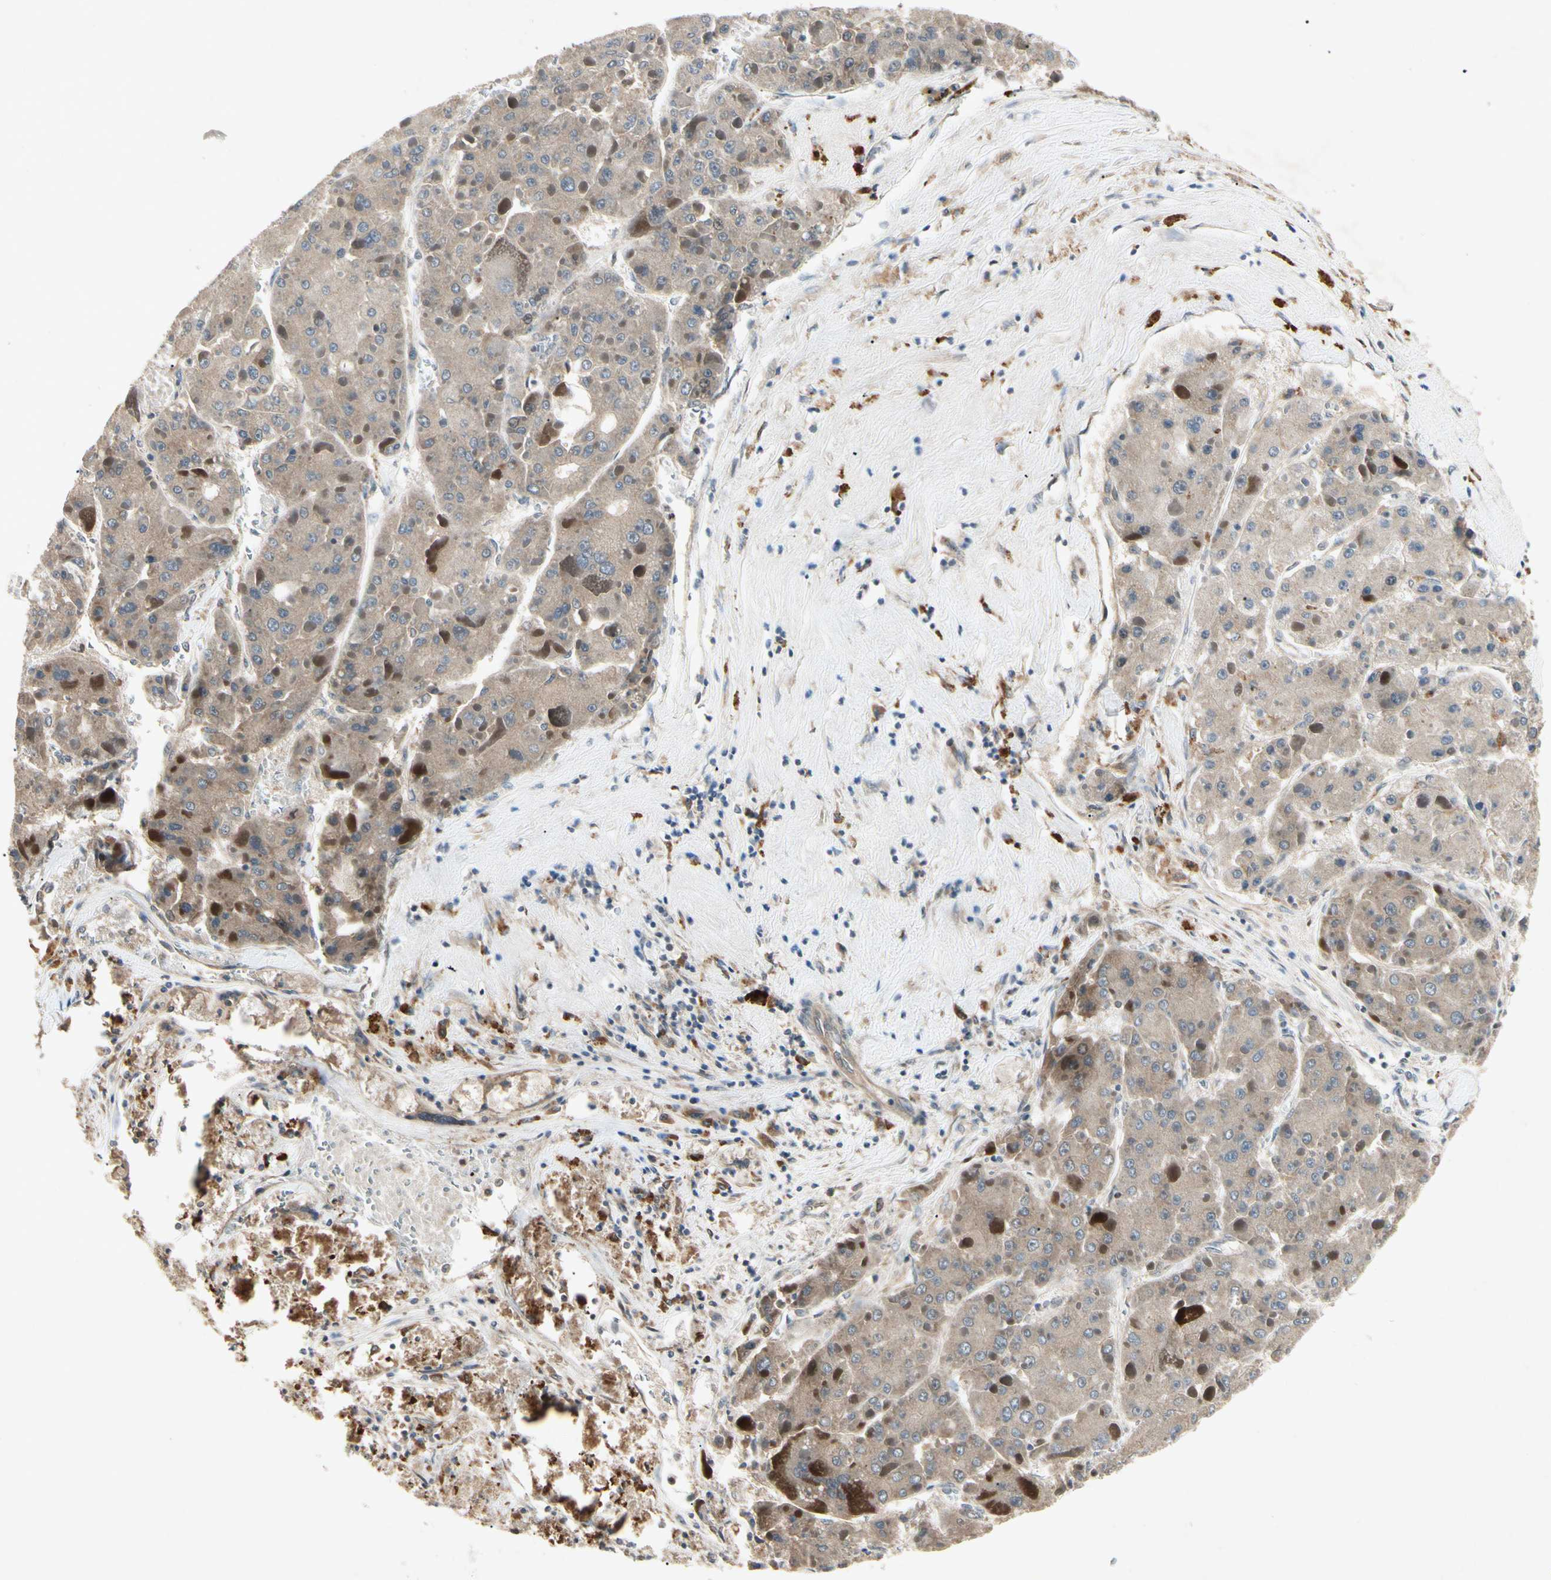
{"staining": {"intensity": "moderate", "quantity": ">75%", "location": "cytoplasmic/membranous"}, "tissue": "liver cancer", "cell_type": "Tumor cells", "image_type": "cancer", "snomed": [{"axis": "morphology", "description": "Carcinoma, Hepatocellular, NOS"}, {"axis": "topography", "description": "Liver"}], "caption": "Immunohistochemical staining of liver cancer (hepatocellular carcinoma) exhibits medium levels of moderate cytoplasmic/membranous expression in approximately >75% of tumor cells.", "gene": "RNF14", "patient": {"sex": "female", "age": 73}}